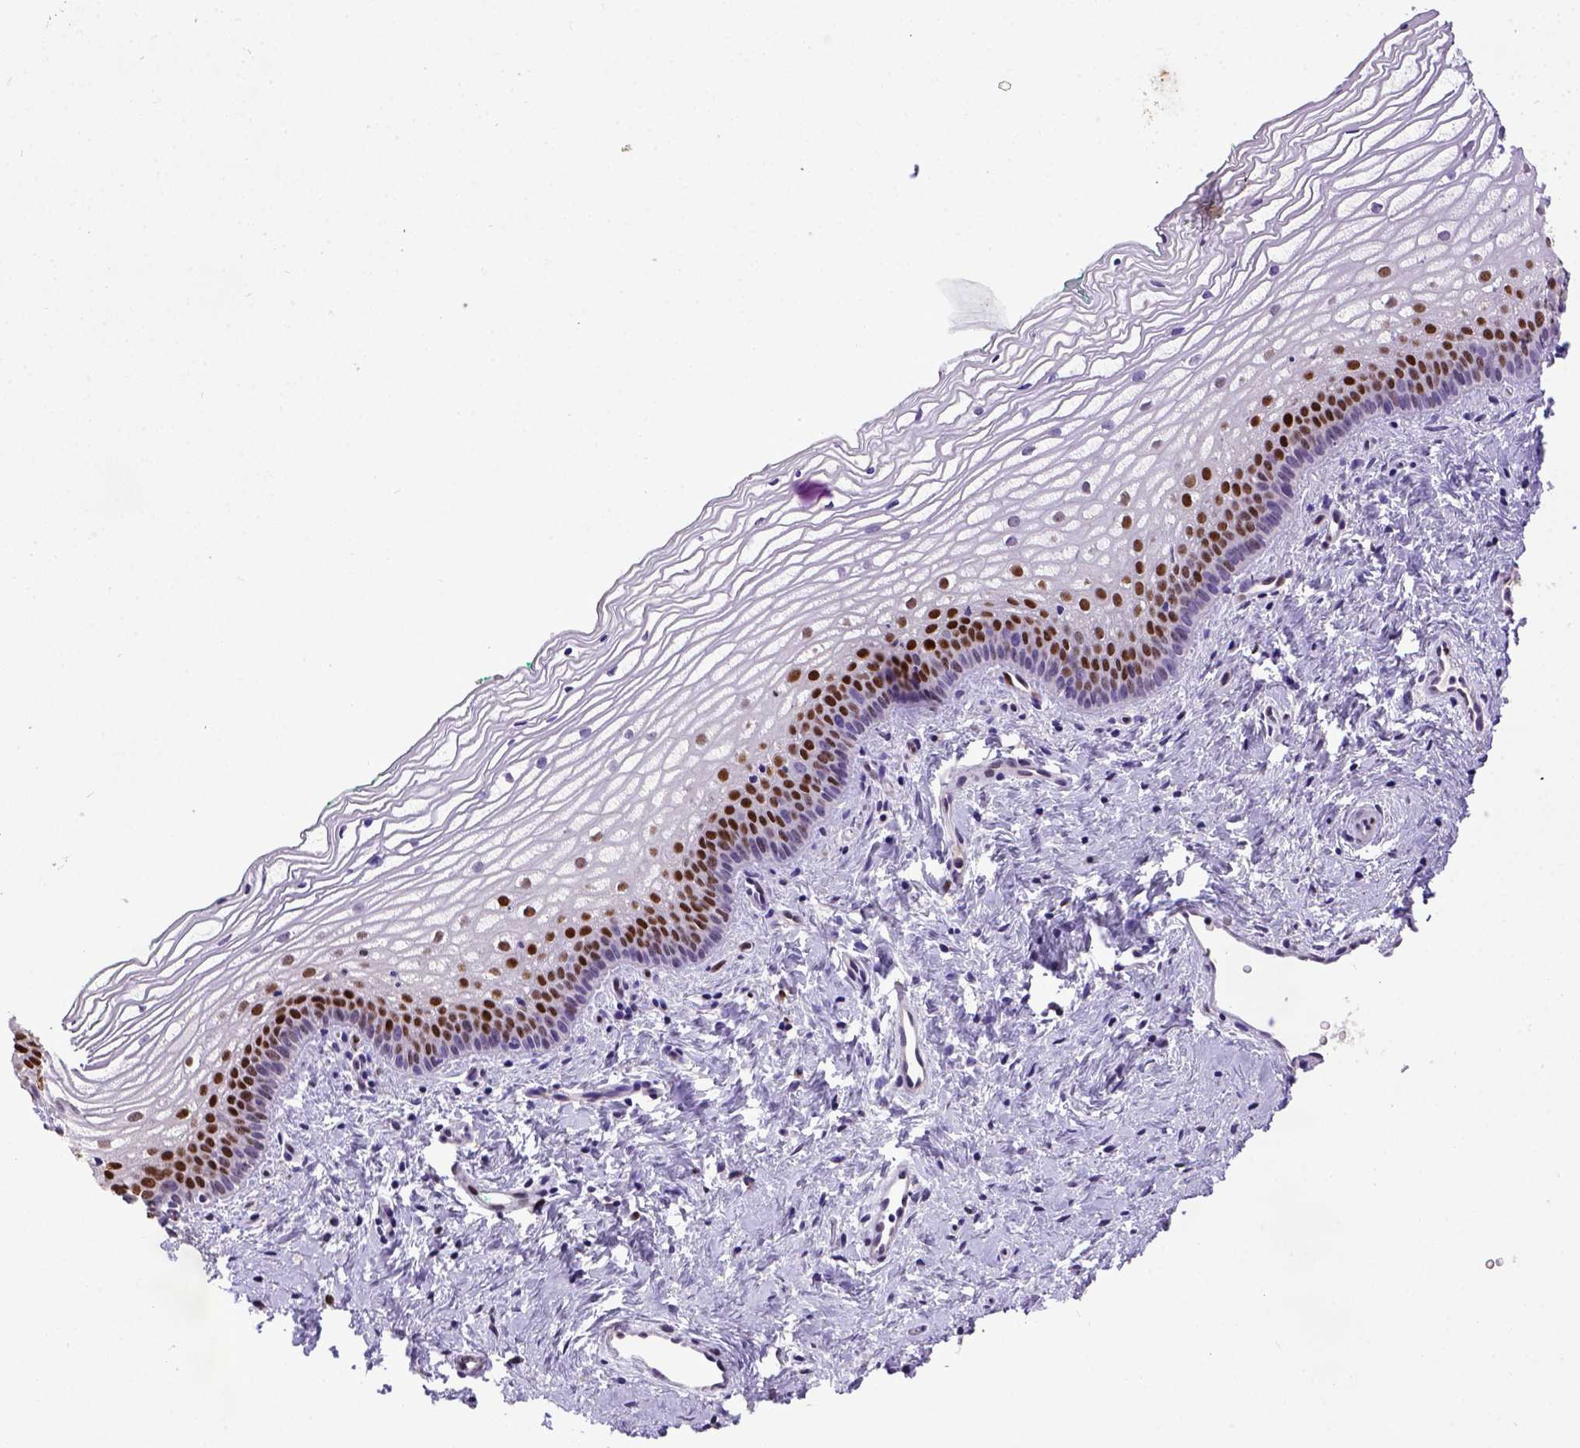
{"staining": {"intensity": "strong", "quantity": "25%-75%", "location": "nuclear"}, "tissue": "vagina", "cell_type": "Squamous epithelial cells", "image_type": "normal", "snomed": [{"axis": "morphology", "description": "Normal tissue, NOS"}, {"axis": "topography", "description": "Vagina"}], "caption": "The histopathology image displays a brown stain indicating the presence of a protein in the nuclear of squamous epithelial cells in vagina.", "gene": "CDKN1A", "patient": {"sex": "female", "age": 44}}